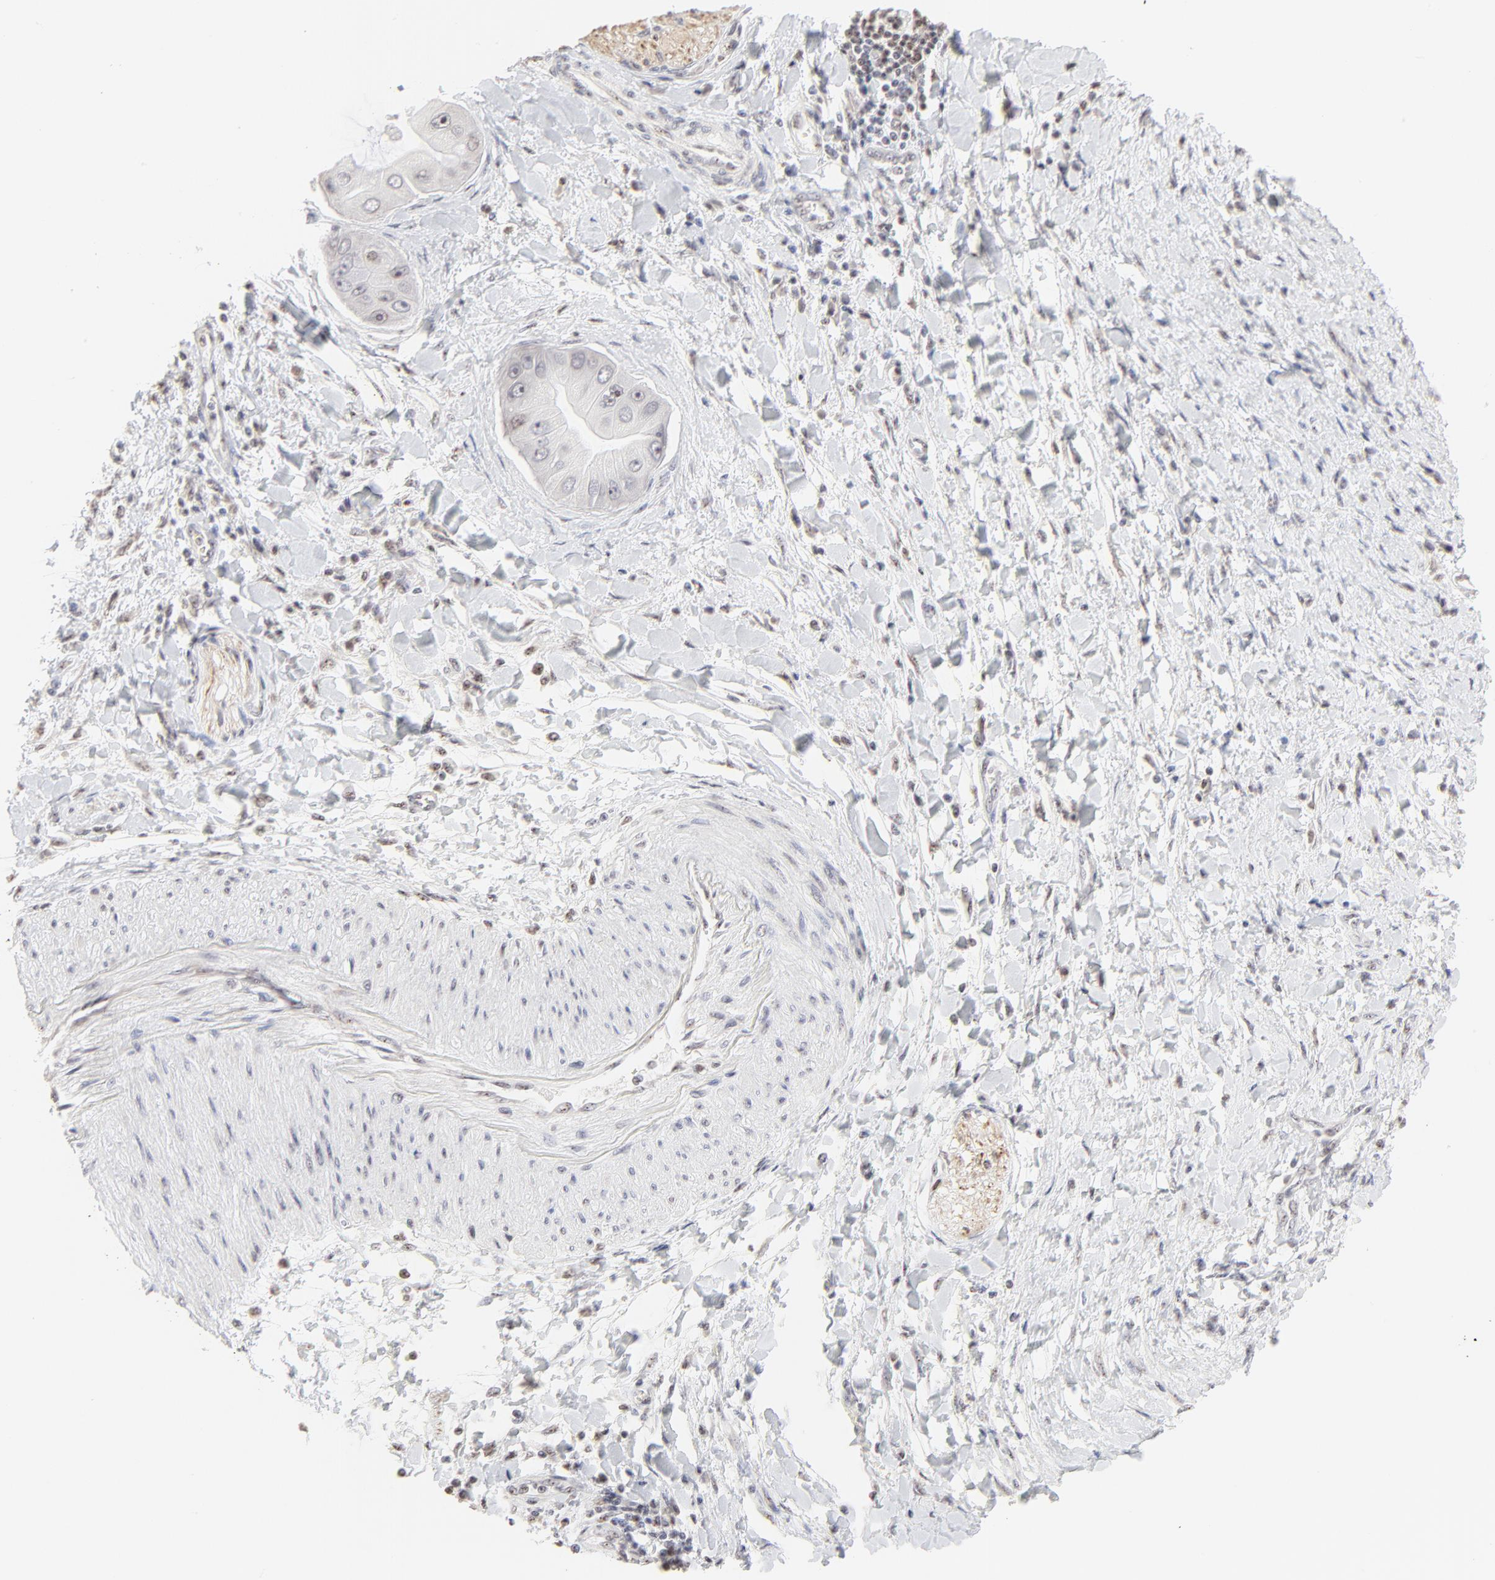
{"staining": {"intensity": "weak", "quantity": "25%-75%", "location": "nuclear"}, "tissue": "adipose tissue", "cell_type": "Adipocytes", "image_type": "normal", "snomed": [{"axis": "morphology", "description": "Normal tissue, NOS"}, {"axis": "morphology", "description": "Cholangiocarcinoma"}, {"axis": "topography", "description": "Liver"}, {"axis": "topography", "description": "Peripheral nerve tissue"}], "caption": "The immunohistochemical stain shows weak nuclear staining in adipocytes of unremarkable adipose tissue.", "gene": "NFIL3", "patient": {"sex": "male", "age": 50}}